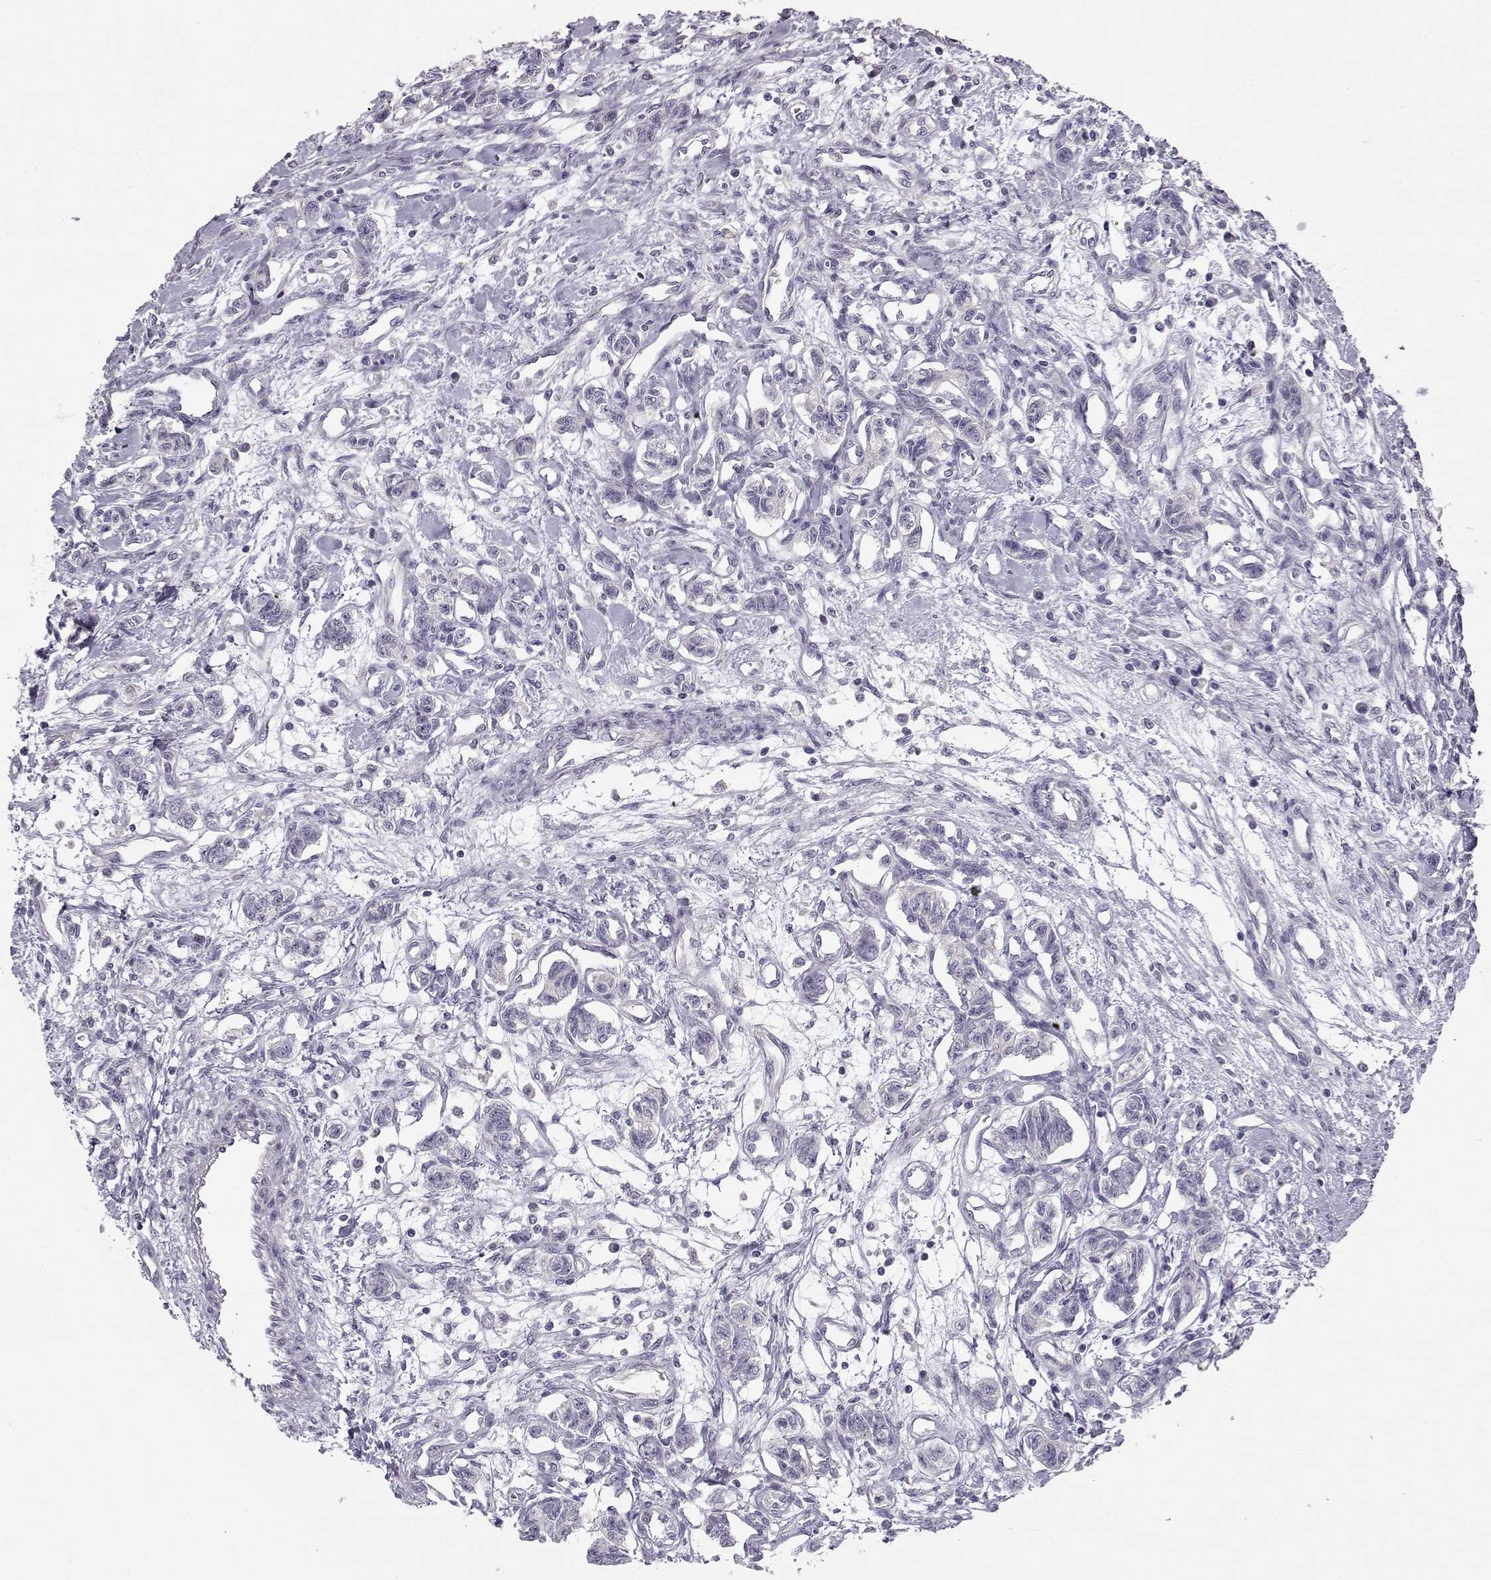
{"staining": {"intensity": "negative", "quantity": "none", "location": "none"}, "tissue": "carcinoid", "cell_type": "Tumor cells", "image_type": "cancer", "snomed": [{"axis": "morphology", "description": "Carcinoid, malignant, NOS"}, {"axis": "topography", "description": "Kidney"}], "caption": "Human carcinoid stained for a protein using immunohistochemistry (IHC) demonstrates no positivity in tumor cells.", "gene": "GRK1", "patient": {"sex": "female", "age": 41}}